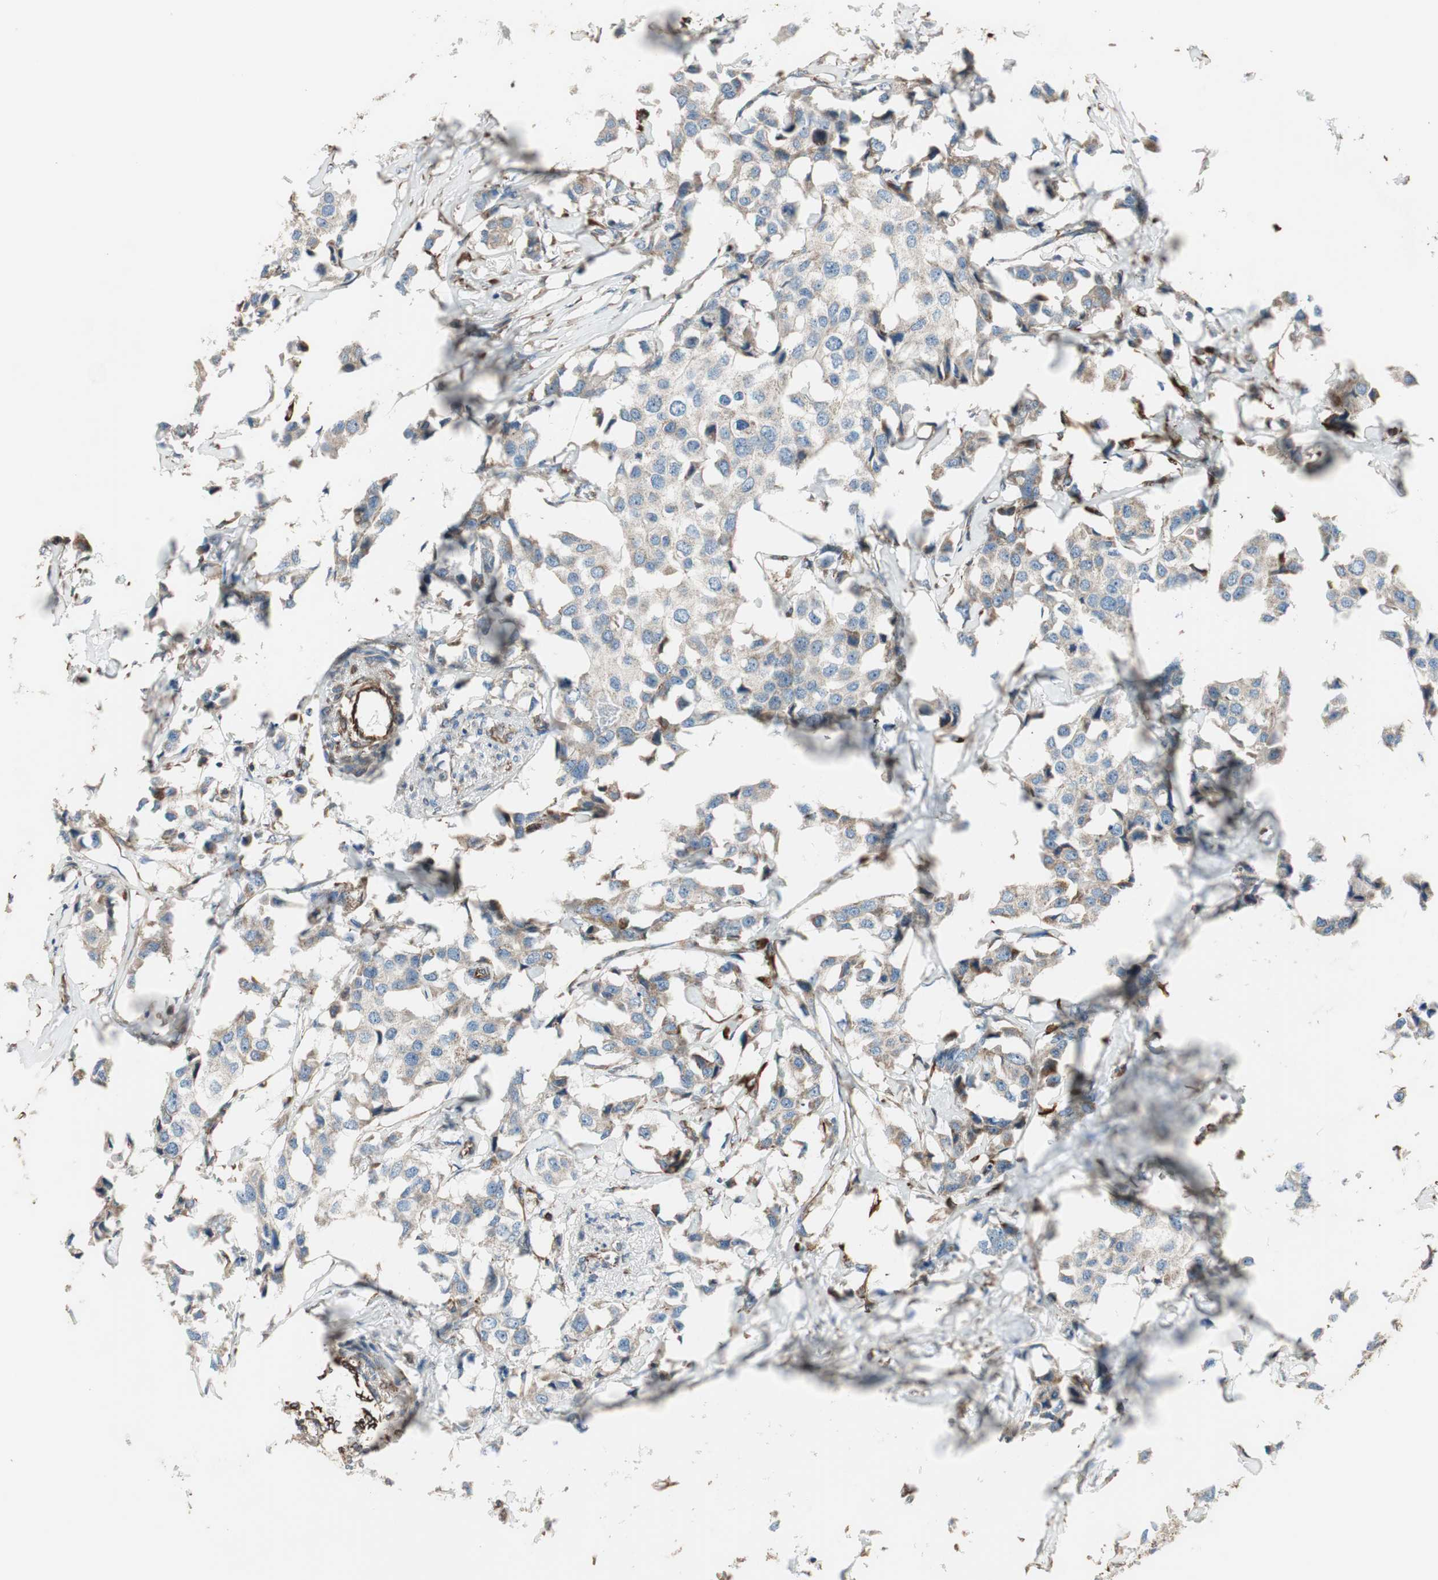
{"staining": {"intensity": "weak", "quantity": "25%-75%", "location": "cytoplasmic/membranous"}, "tissue": "breast cancer", "cell_type": "Tumor cells", "image_type": "cancer", "snomed": [{"axis": "morphology", "description": "Duct carcinoma"}, {"axis": "topography", "description": "Breast"}], "caption": "High-magnification brightfield microscopy of breast invasive ductal carcinoma stained with DAB (3,3'-diaminobenzidine) (brown) and counterstained with hematoxylin (blue). tumor cells exhibit weak cytoplasmic/membranous staining is seen in approximately25%-75% of cells. (DAB IHC with brightfield microscopy, high magnification).", "gene": "SRCIN1", "patient": {"sex": "female", "age": 80}}